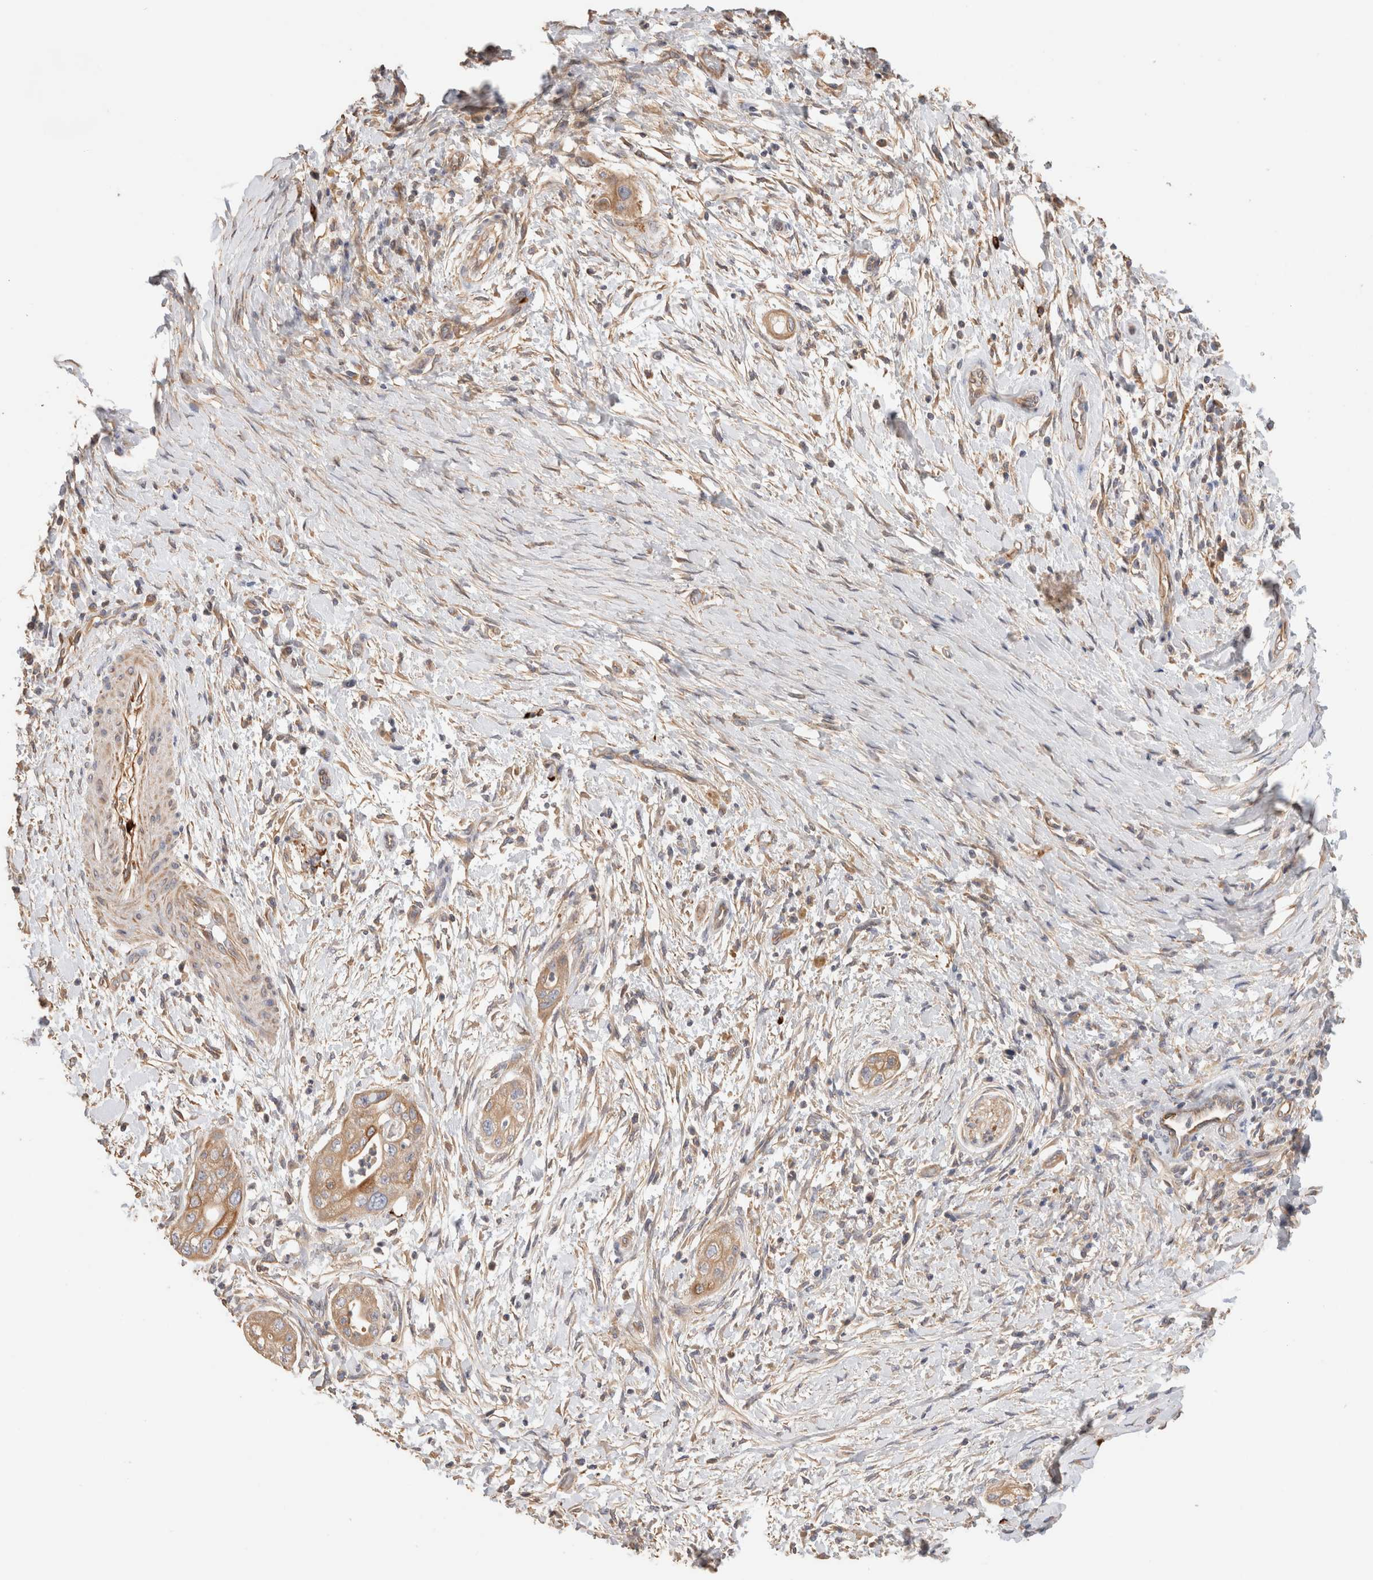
{"staining": {"intensity": "weak", "quantity": ">75%", "location": "cytoplasmic/membranous"}, "tissue": "pancreatic cancer", "cell_type": "Tumor cells", "image_type": "cancer", "snomed": [{"axis": "morphology", "description": "Adenocarcinoma, NOS"}, {"axis": "topography", "description": "Pancreas"}], "caption": "There is low levels of weak cytoplasmic/membranous positivity in tumor cells of pancreatic cancer (adenocarcinoma), as demonstrated by immunohistochemical staining (brown color).", "gene": "PROS1", "patient": {"sex": "male", "age": 58}}